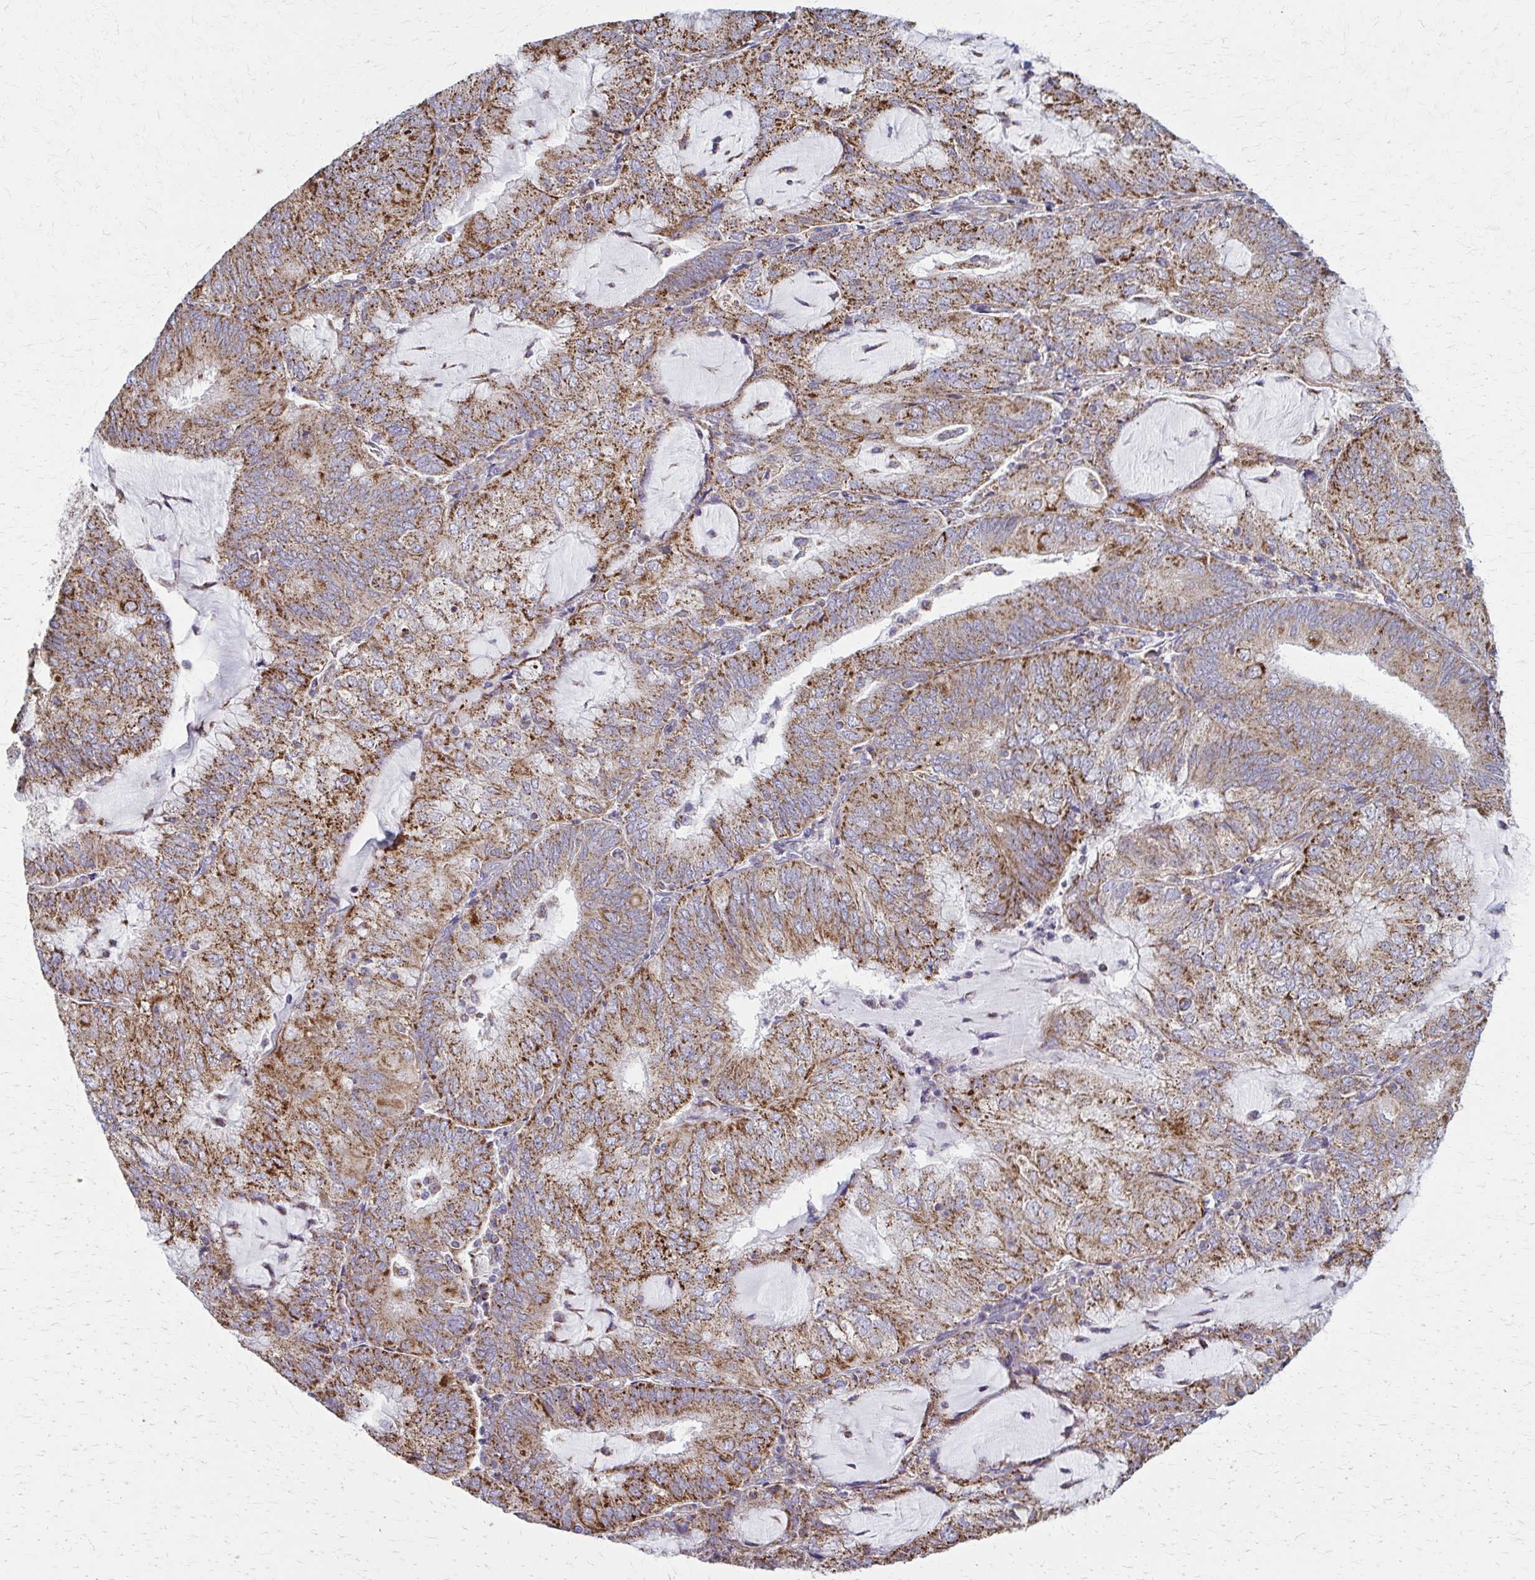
{"staining": {"intensity": "moderate", "quantity": ">75%", "location": "cytoplasmic/membranous"}, "tissue": "endometrial cancer", "cell_type": "Tumor cells", "image_type": "cancer", "snomed": [{"axis": "morphology", "description": "Adenocarcinoma, NOS"}, {"axis": "topography", "description": "Endometrium"}], "caption": "Immunohistochemical staining of adenocarcinoma (endometrial) shows moderate cytoplasmic/membranous protein expression in about >75% of tumor cells. (DAB IHC, brown staining for protein, blue staining for nuclei).", "gene": "TVP23A", "patient": {"sex": "female", "age": 81}}